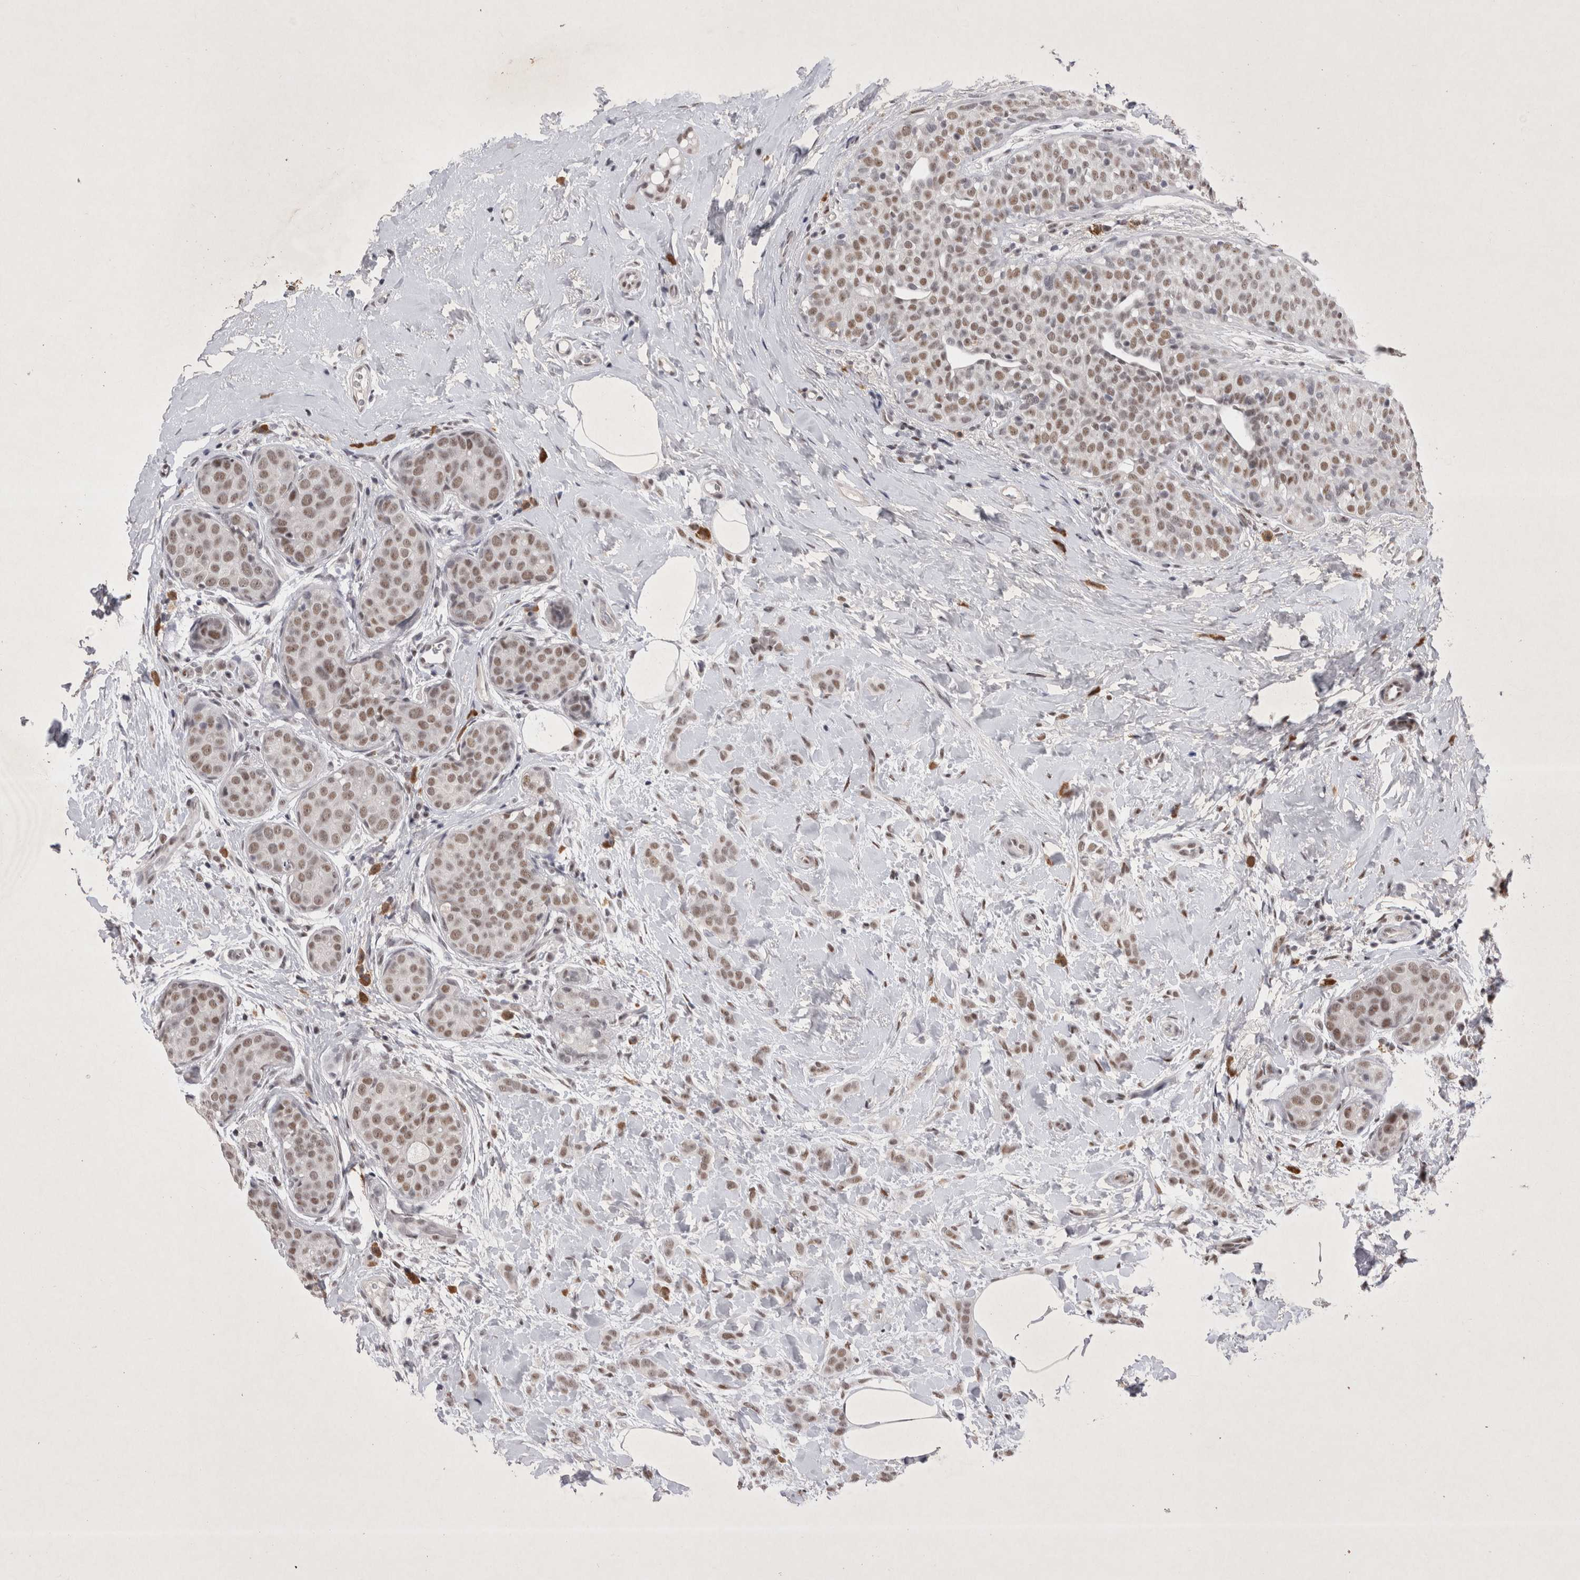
{"staining": {"intensity": "moderate", "quantity": ">75%", "location": "nuclear"}, "tissue": "breast cancer", "cell_type": "Tumor cells", "image_type": "cancer", "snomed": [{"axis": "morphology", "description": "Lobular carcinoma, in situ"}, {"axis": "morphology", "description": "Lobular carcinoma"}, {"axis": "topography", "description": "Breast"}], "caption": "IHC (DAB) staining of human lobular carcinoma (breast) demonstrates moderate nuclear protein positivity in approximately >75% of tumor cells.", "gene": "RBM6", "patient": {"sex": "female", "age": 41}}